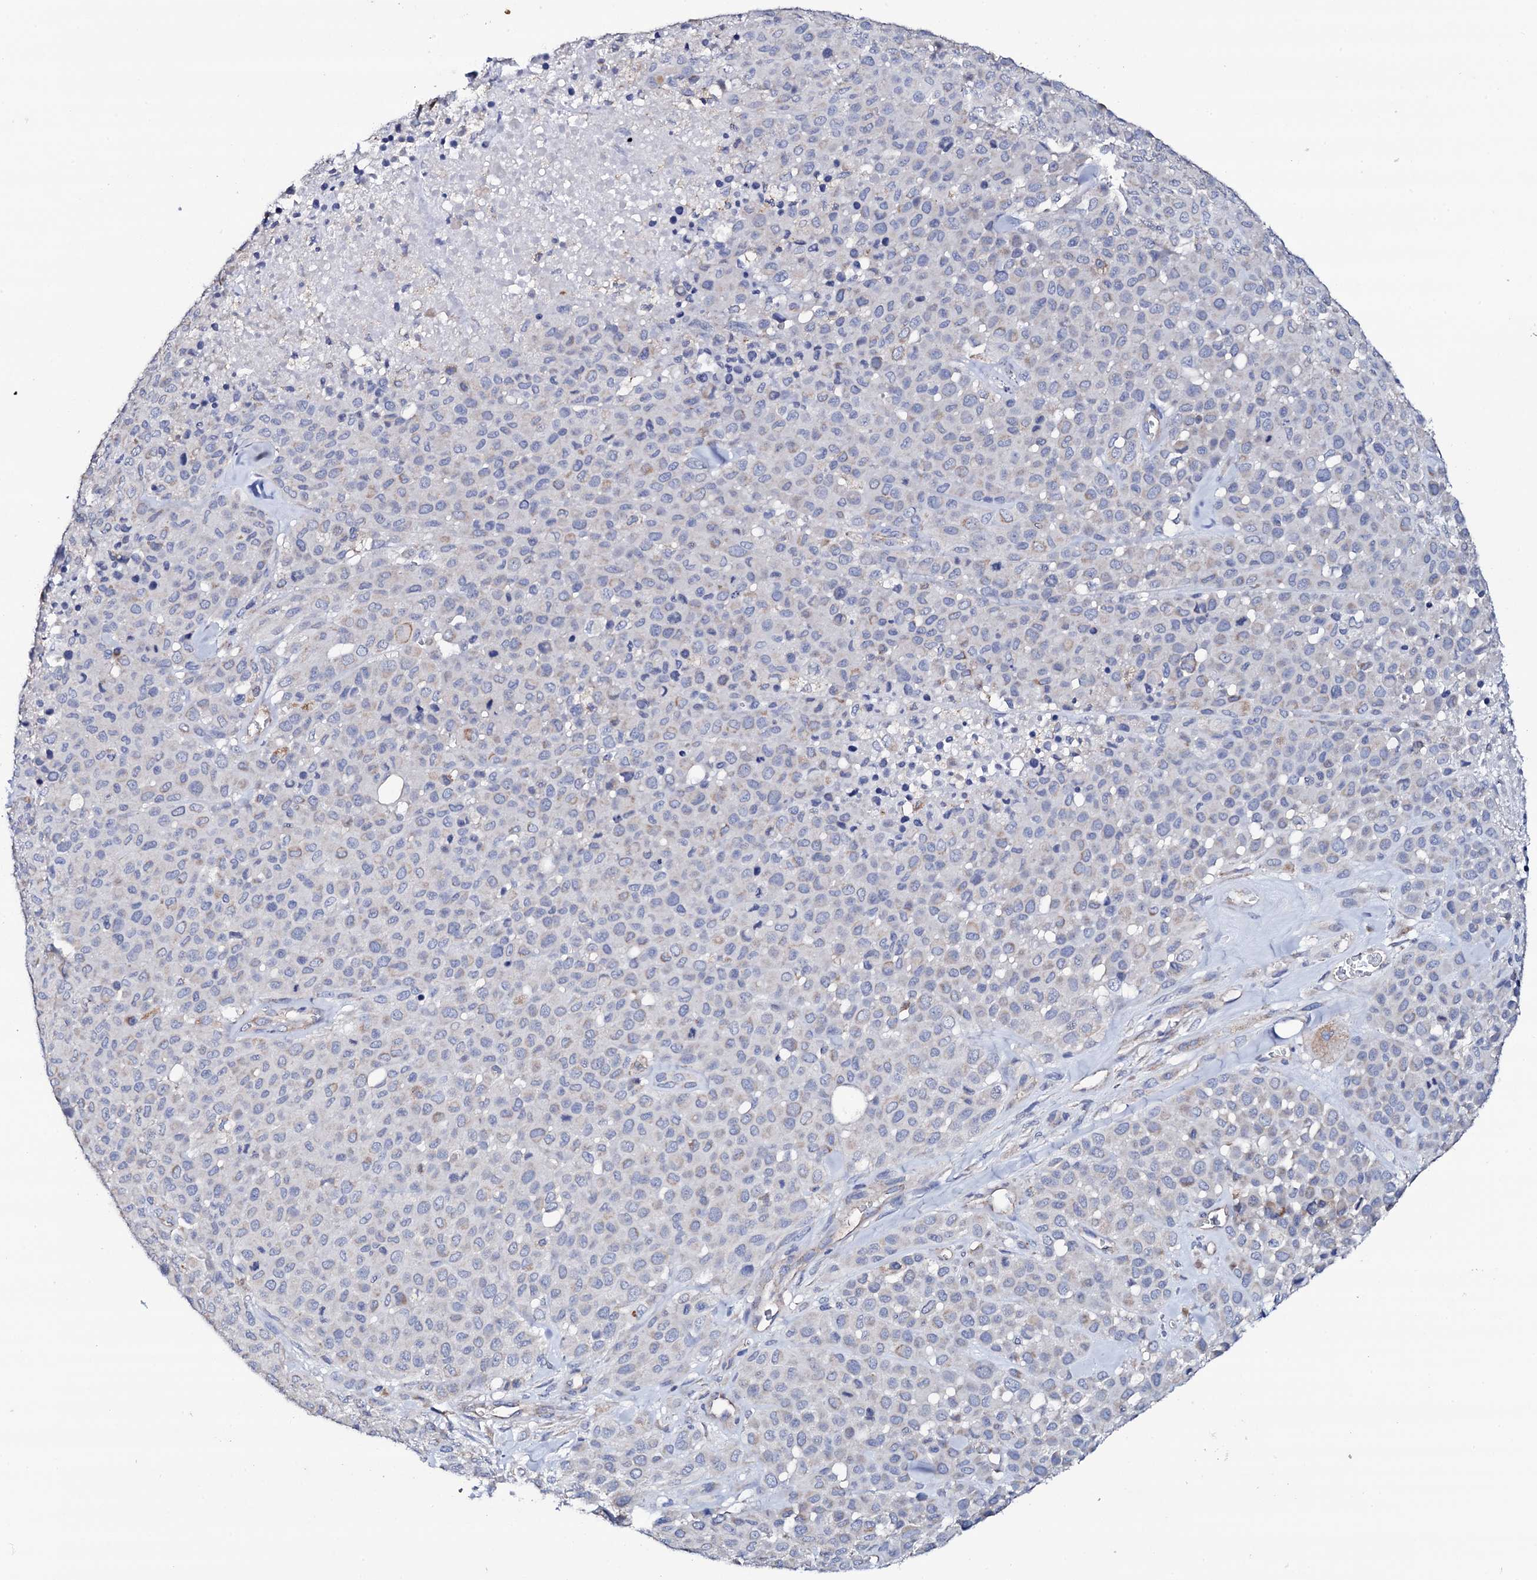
{"staining": {"intensity": "weak", "quantity": "<25%", "location": "cytoplasmic/membranous"}, "tissue": "melanoma", "cell_type": "Tumor cells", "image_type": "cancer", "snomed": [{"axis": "morphology", "description": "Malignant melanoma, Metastatic site"}, {"axis": "topography", "description": "Skin"}], "caption": "Image shows no significant protein positivity in tumor cells of melanoma.", "gene": "TCAF2", "patient": {"sex": "female", "age": 81}}